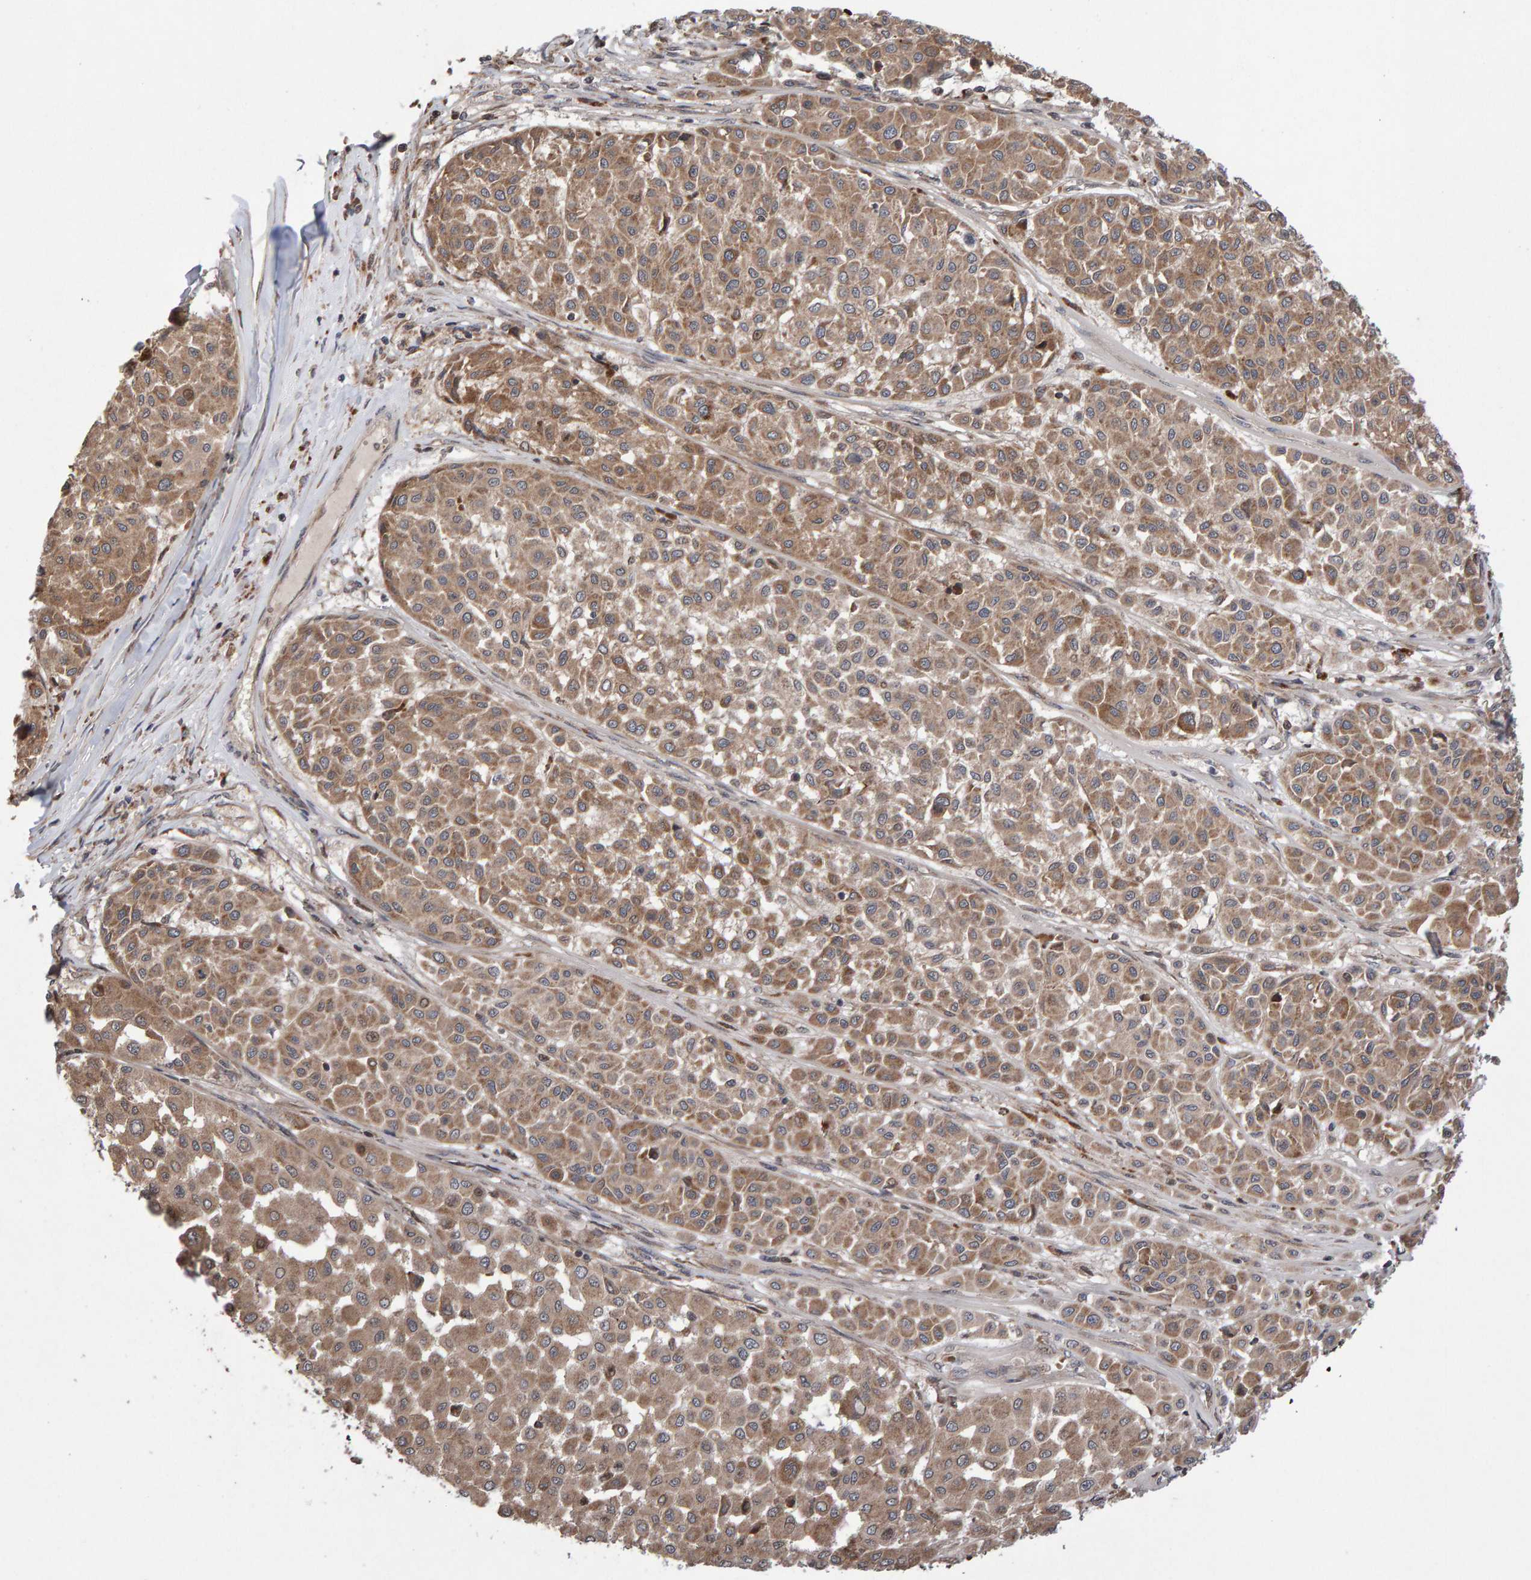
{"staining": {"intensity": "moderate", "quantity": ">75%", "location": "cytoplasmic/membranous"}, "tissue": "melanoma", "cell_type": "Tumor cells", "image_type": "cancer", "snomed": [{"axis": "morphology", "description": "Malignant melanoma, Metastatic site"}, {"axis": "topography", "description": "Soft tissue"}], "caption": "A medium amount of moderate cytoplasmic/membranous positivity is identified in about >75% of tumor cells in melanoma tissue.", "gene": "PECR", "patient": {"sex": "male", "age": 41}}